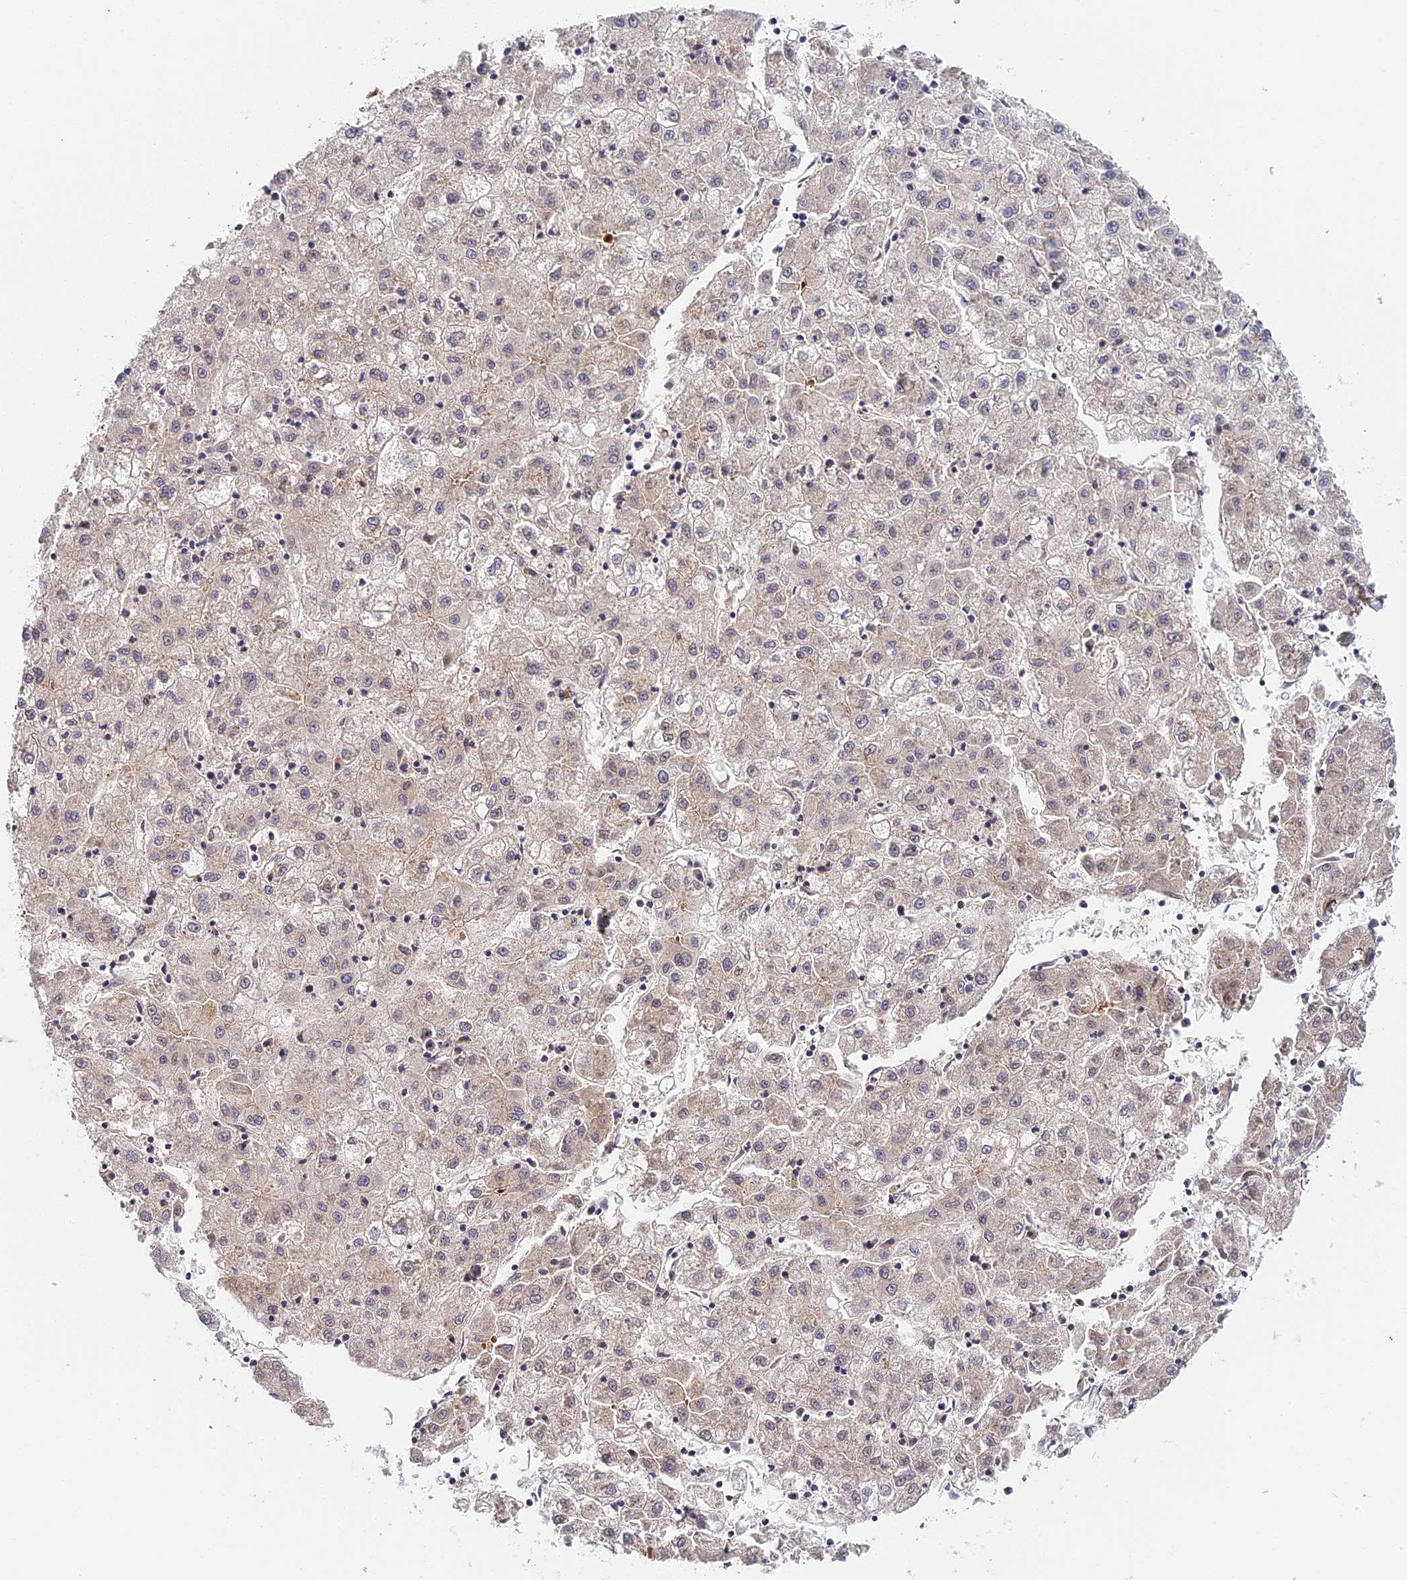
{"staining": {"intensity": "negative", "quantity": "none", "location": "none"}, "tissue": "liver cancer", "cell_type": "Tumor cells", "image_type": "cancer", "snomed": [{"axis": "morphology", "description": "Carcinoma, Hepatocellular, NOS"}, {"axis": "topography", "description": "Liver"}], "caption": "An image of liver cancer stained for a protein reveals no brown staining in tumor cells. Nuclei are stained in blue.", "gene": "IMPACT", "patient": {"sex": "male", "age": 72}}